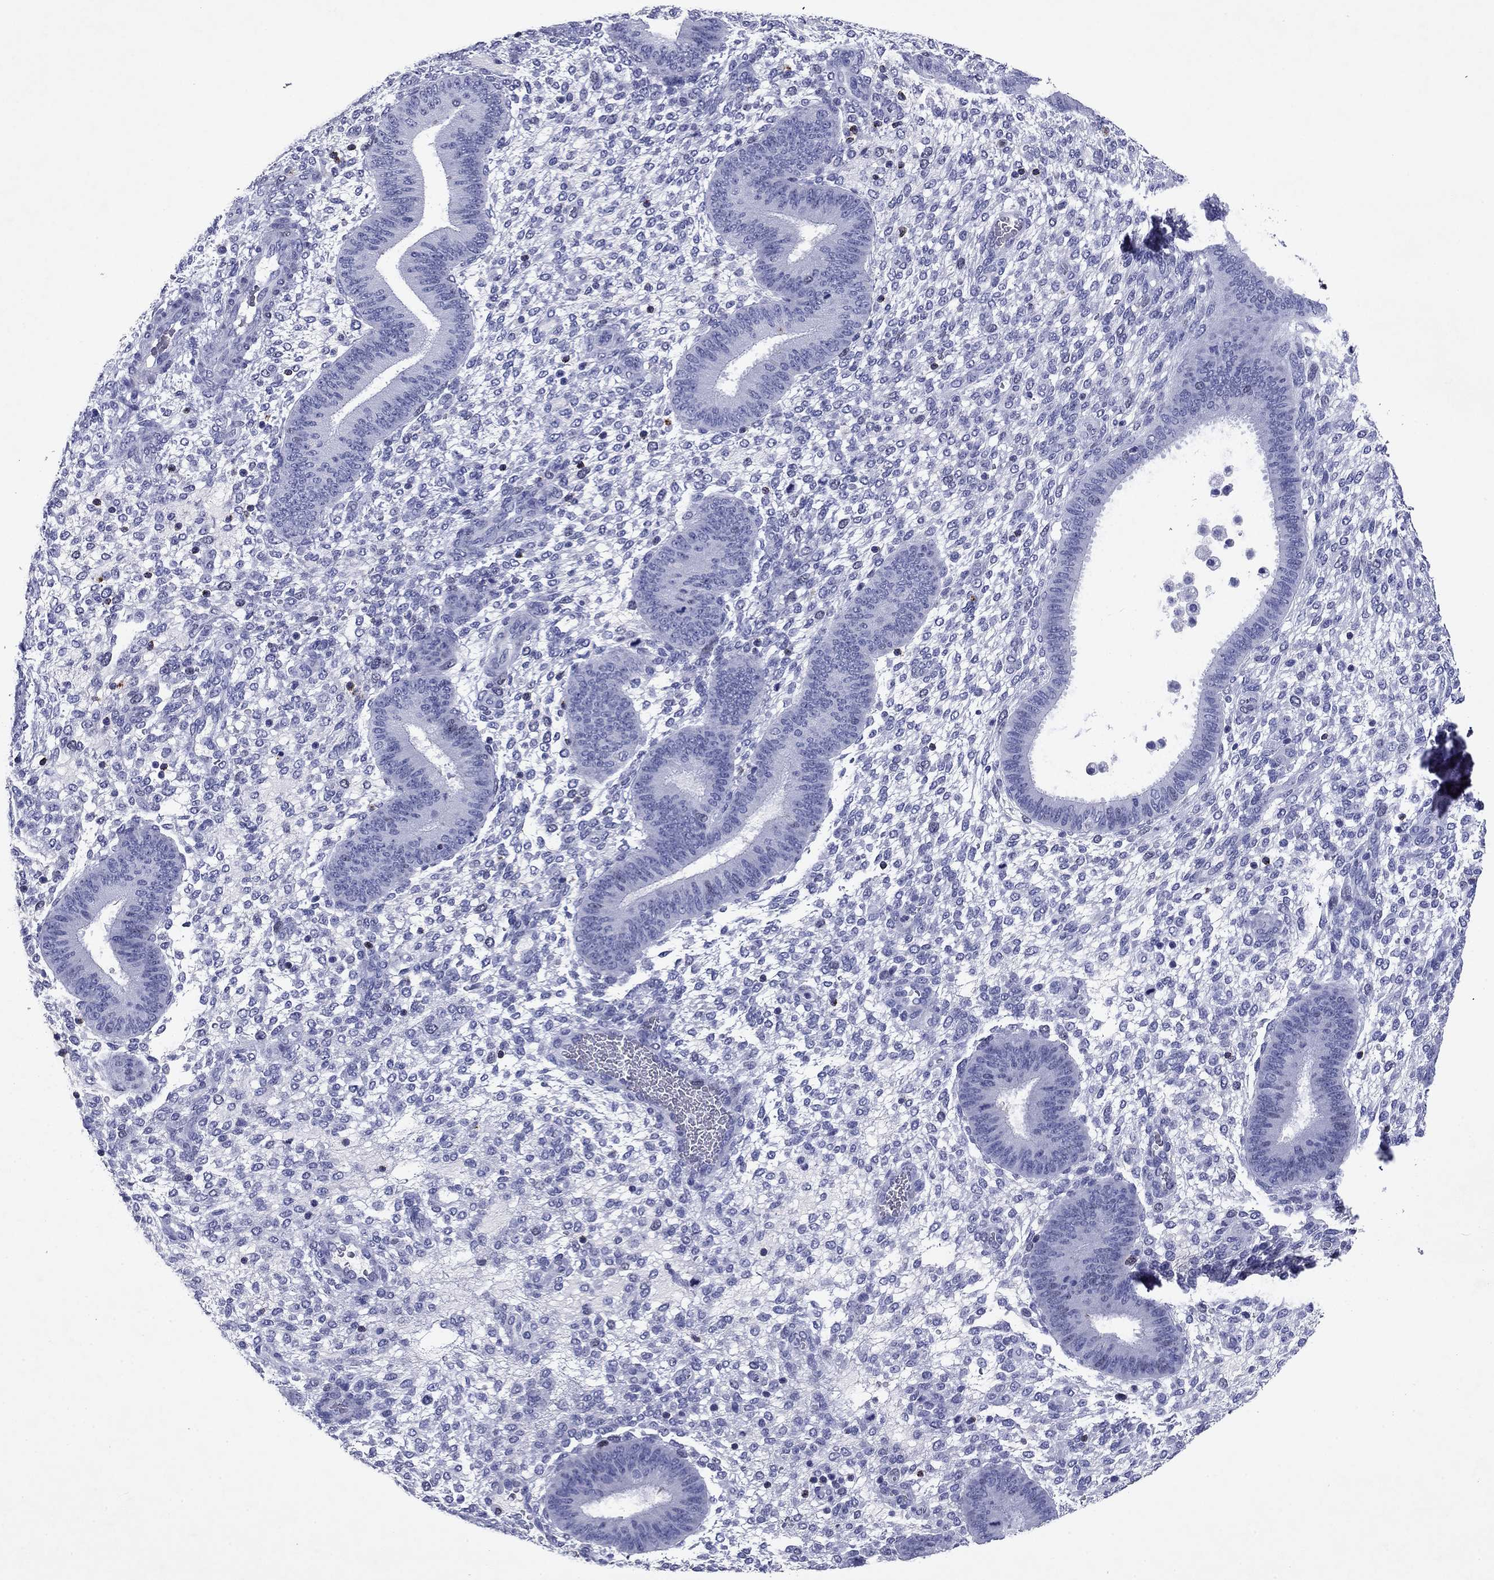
{"staining": {"intensity": "negative", "quantity": "none", "location": "none"}, "tissue": "endometrium", "cell_type": "Cells in endometrial stroma", "image_type": "normal", "snomed": [{"axis": "morphology", "description": "Normal tissue, NOS"}, {"axis": "topography", "description": "Endometrium"}], "caption": "There is no significant positivity in cells in endometrial stroma of endometrium. (DAB (3,3'-diaminobenzidine) immunohistochemistry visualized using brightfield microscopy, high magnification).", "gene": "GZMK", "patient": {"sex": "female", "age": 39}}